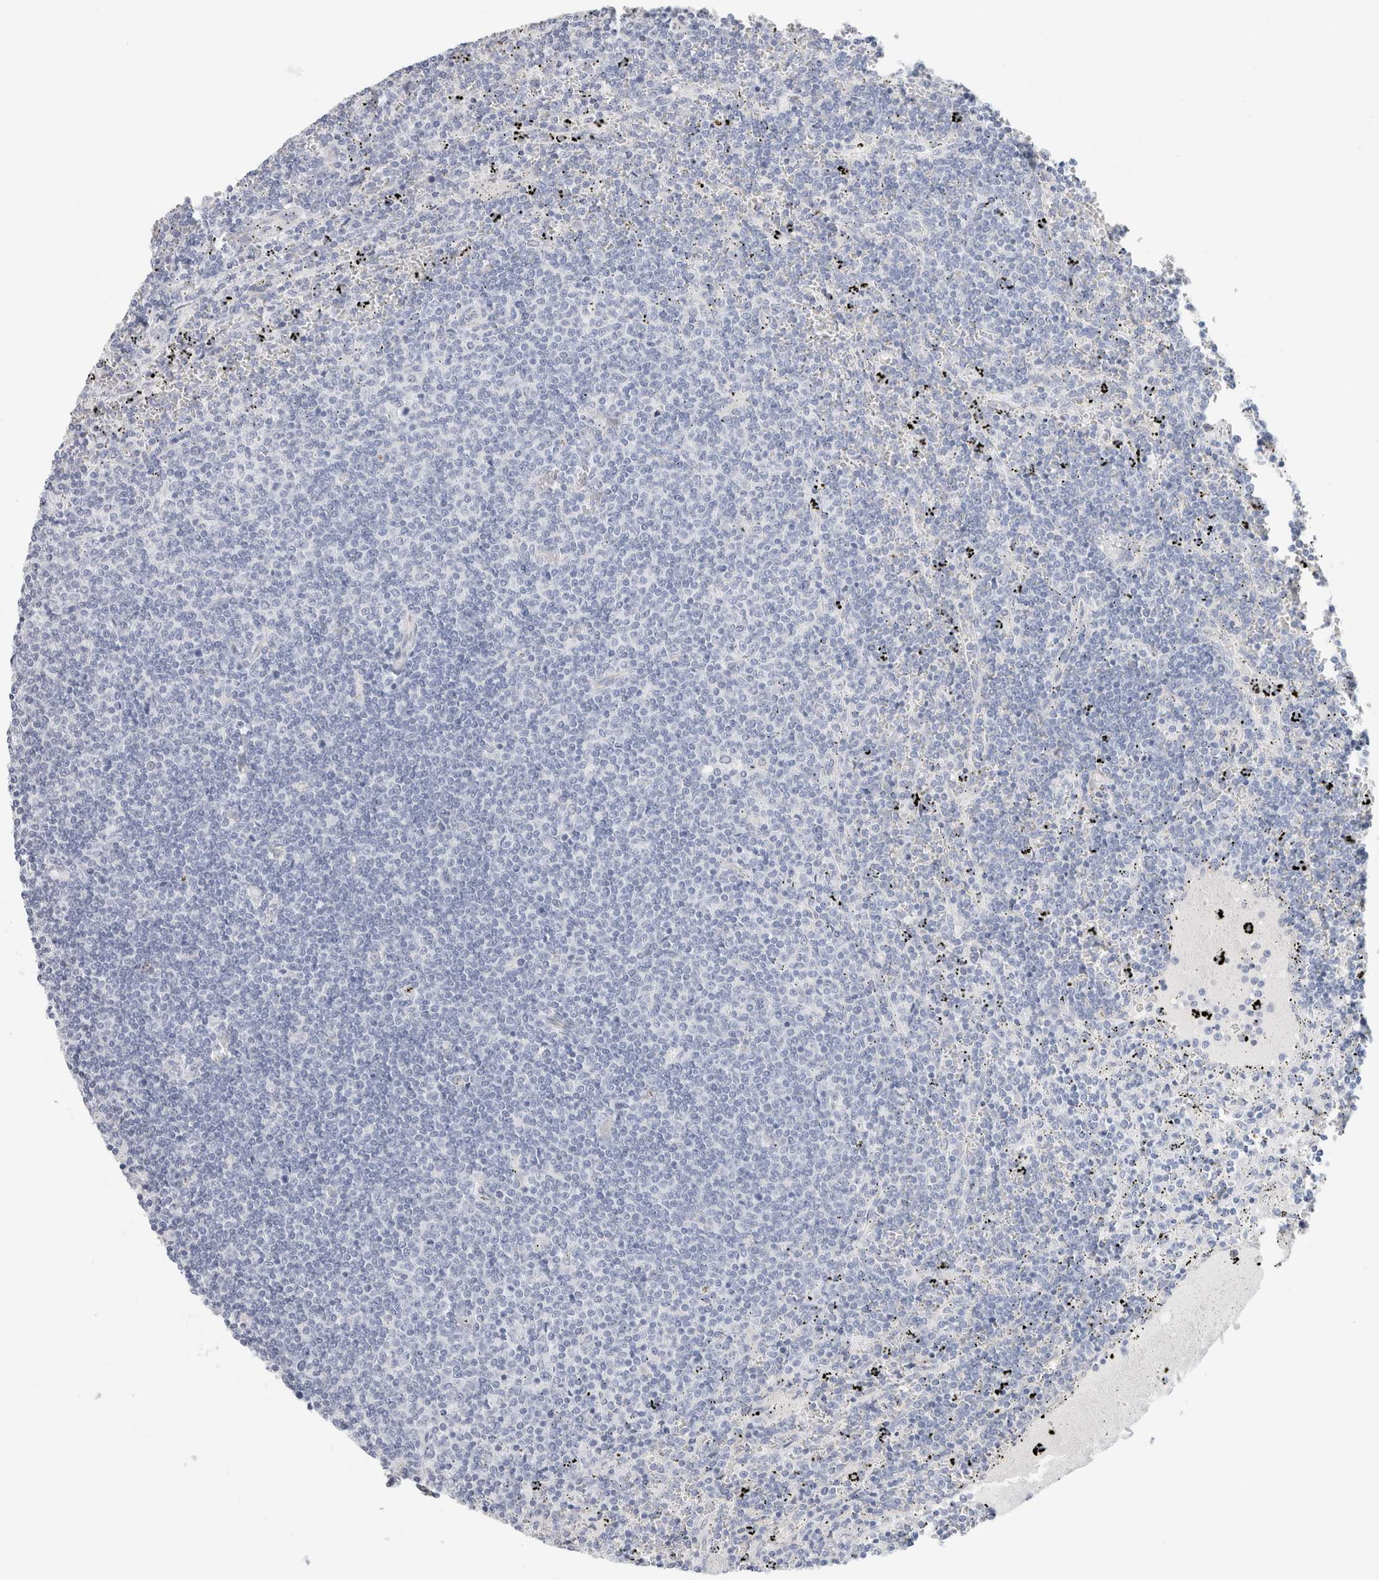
{"staining": {"intensity": "negative", "quantity": "none", "location": "none"}, "tissue": "lymphoma", "cell_type": "Tumor cells", "image_type": "cancer", "snomed": [{"axis": "morphology", "description": "Malignant lymphoma, non-Hodgkin's type, Low grade"}, {"axis": "topography", "description": "Spleen"}], "caption": "A micrograph of human malignant lymphoma, non-Hodgkin's type (low-grade) is negative for staining in tumor cells. Brightfield microscopy of immunohistochemistry stained with DAB (brown) and hematoxylin (blue), captured at high magnification.", "gene": "RTN4", "patient": {"sex": "female", "age": 50}}